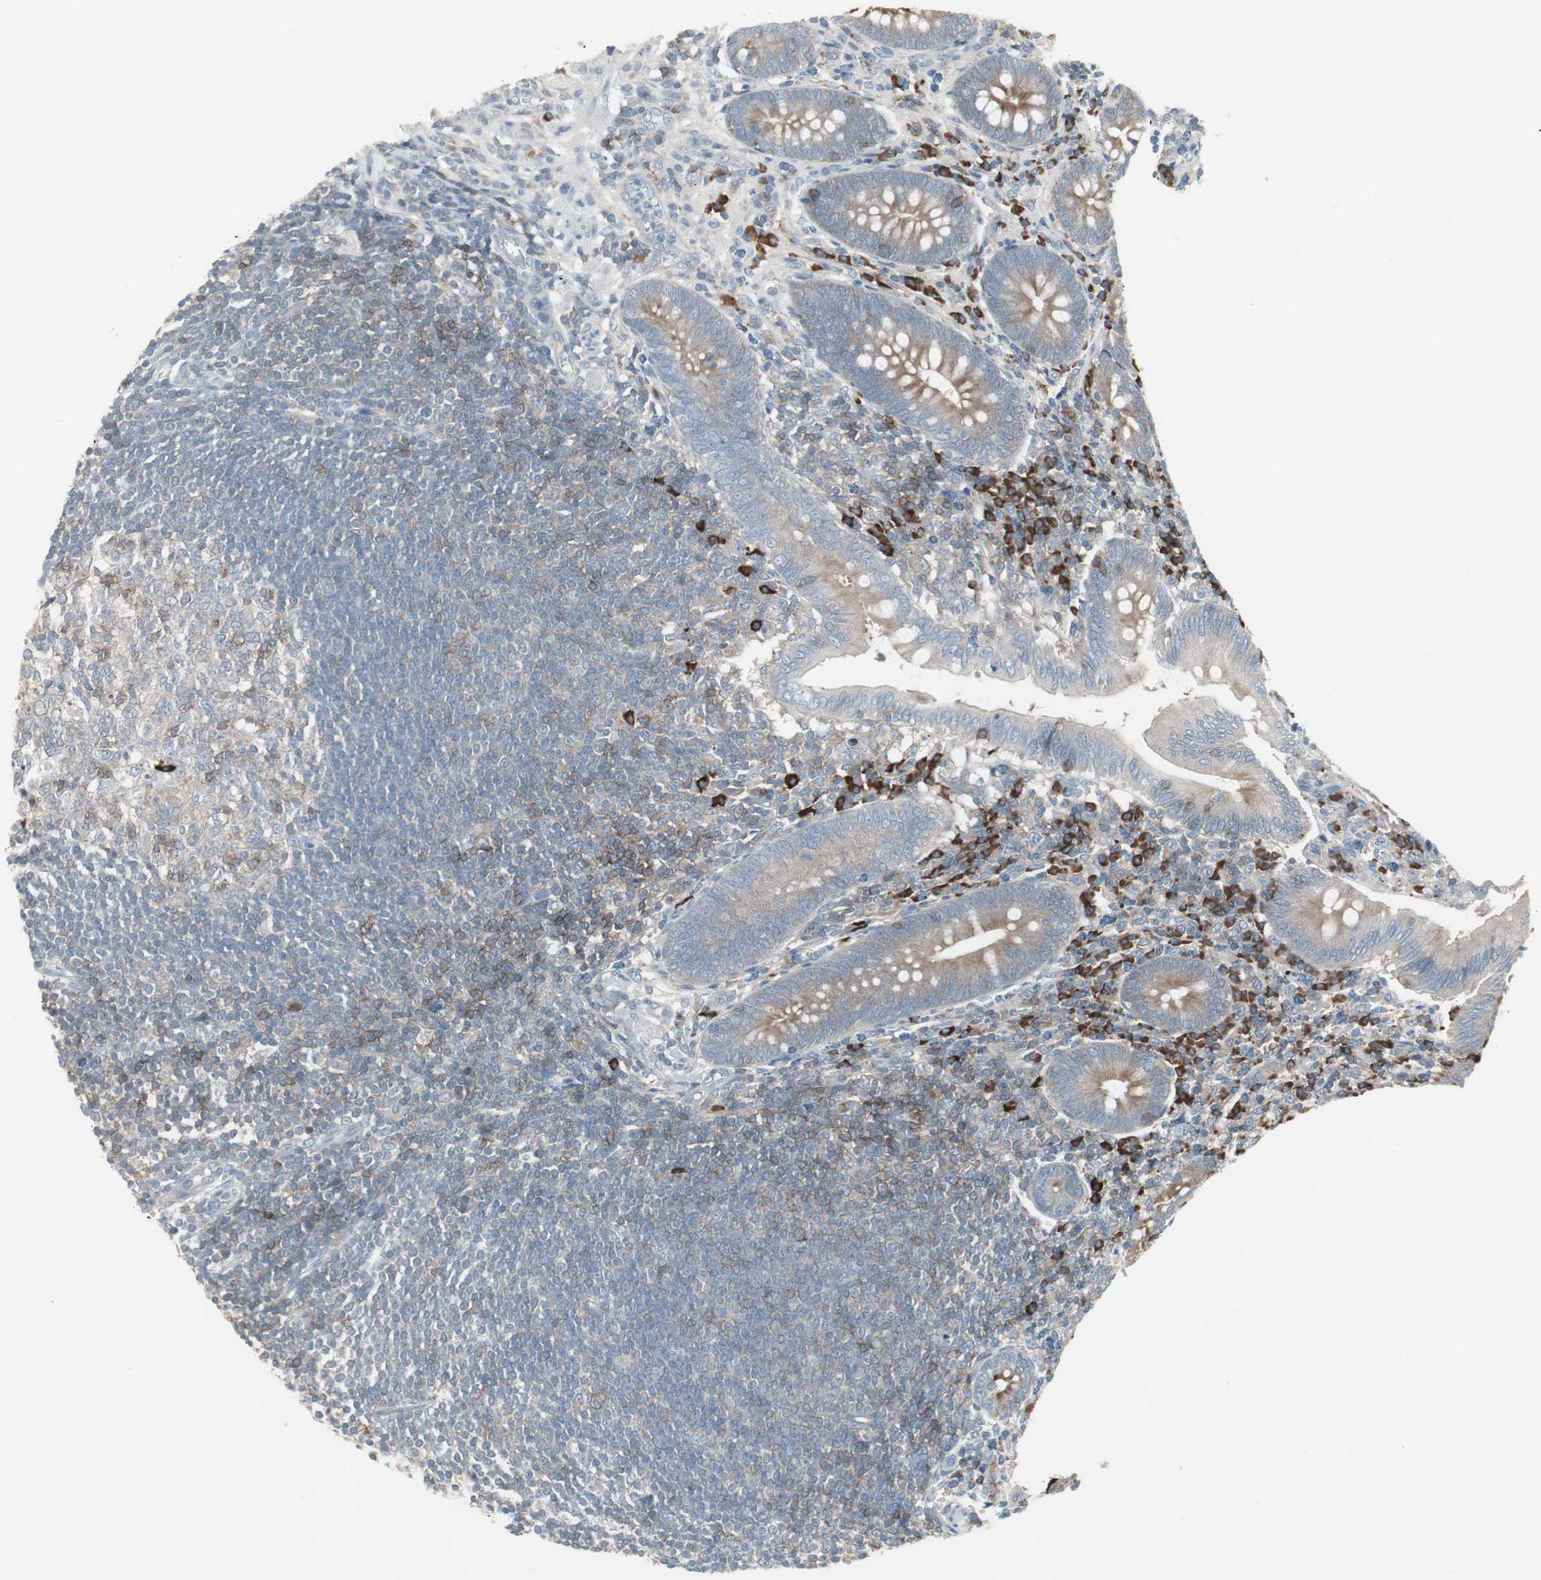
{"staining": {"intensity": "weak", "quantity": ">75%", "location": "cytoplasmic/membranous"}, "tissue": "appendix", "cell_type": "Glandular cells", "image_type": "normal", "snomed": [{"axis": "morphology", "description": "Normal tissue, NOS"}, {"axis": "morphology", "description": "Inflammation, NOS"}, {"axis": "topography", "description": "Appendix"}], "caption": "This image shows benign appendix stained with IHC to label a protein in brown. The cytoplasmic/membranous of glandular cells show weak positivity for the protein. Nuclei are counter-stained blue.", "gene": "ZSCAN32", "patient": {"sex": "male", "age": 46}}